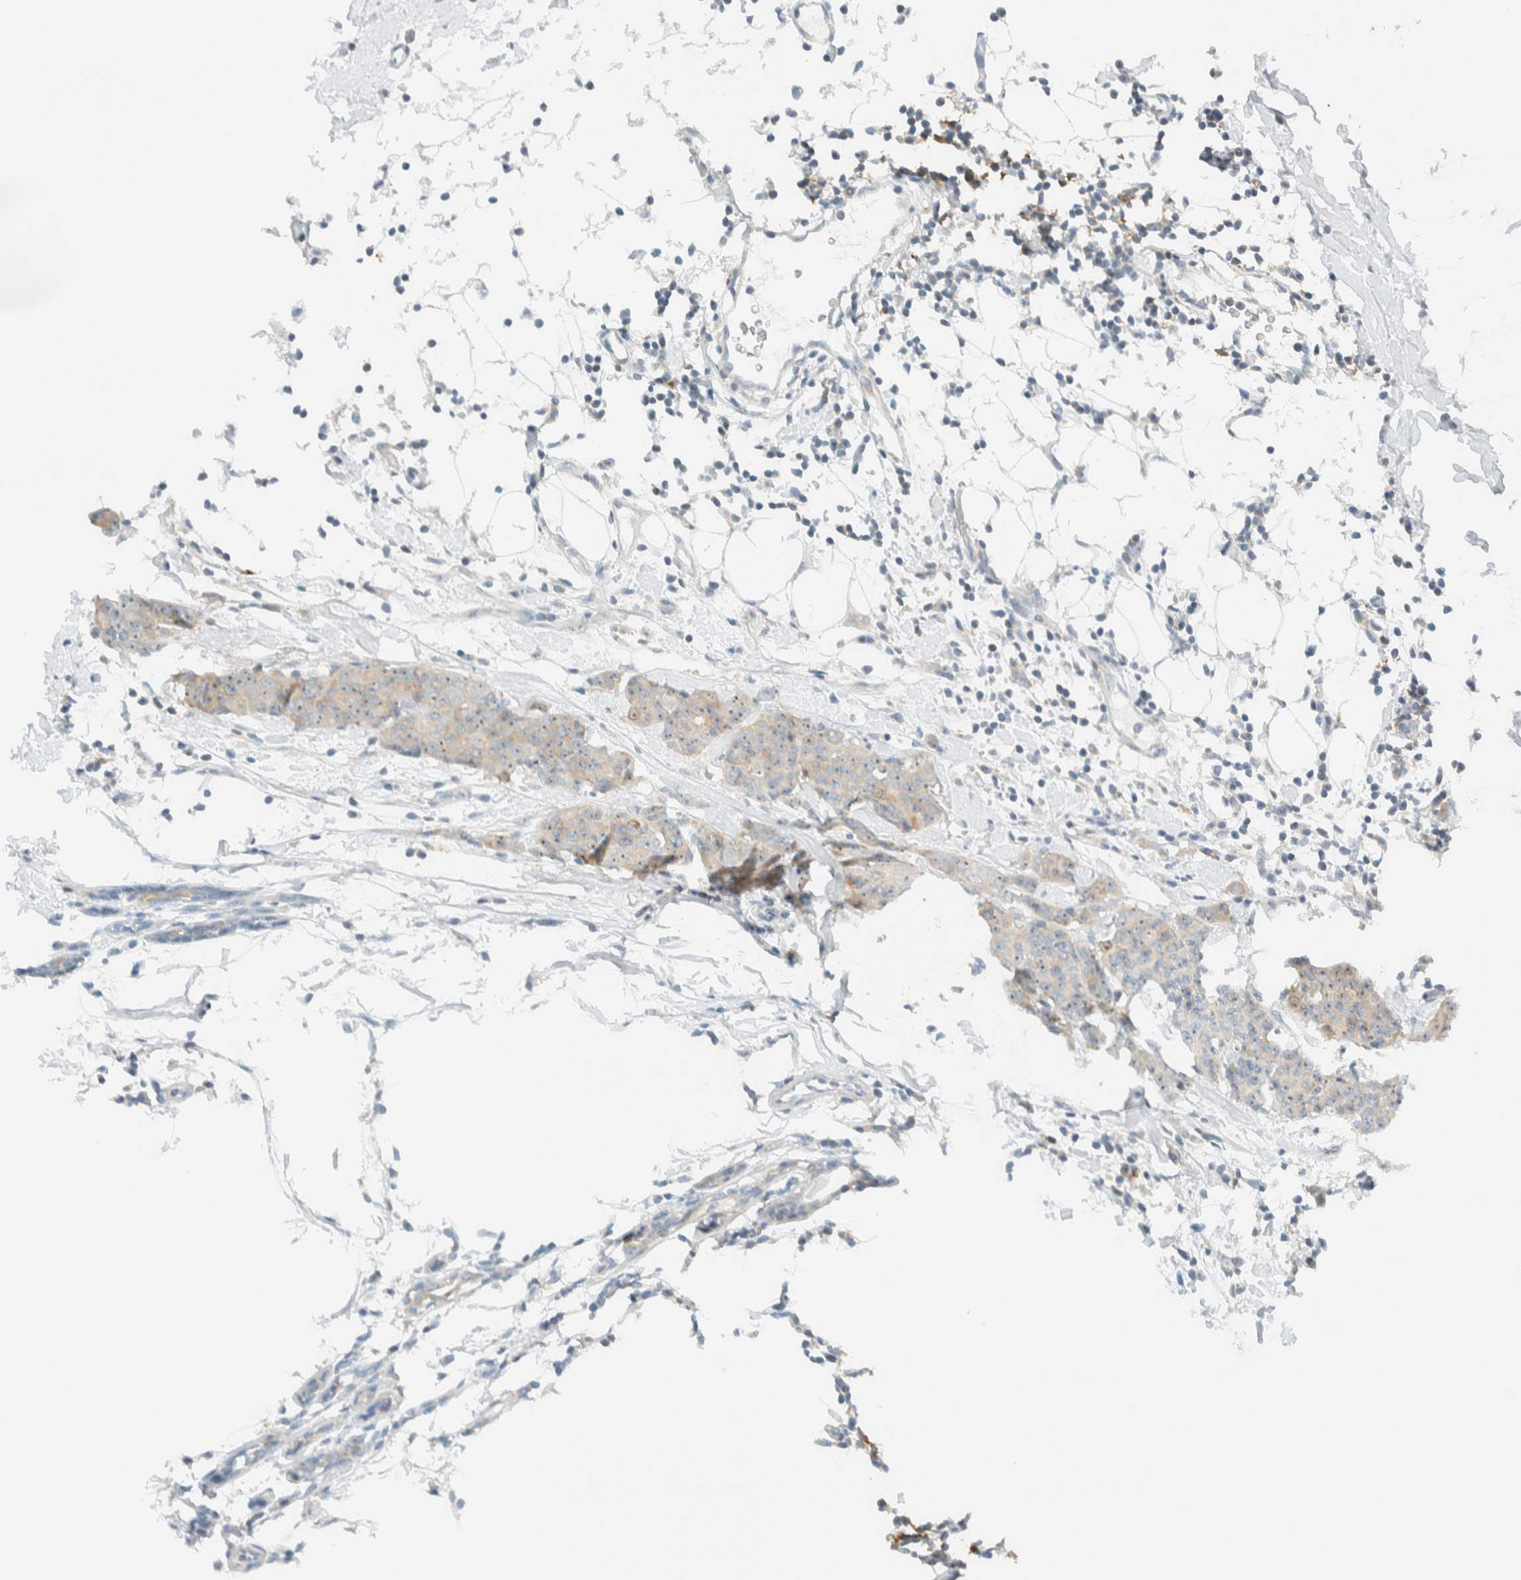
{"staining": {"intensity": "moderate", "quantity": "25%-75%", "location": "nuclear"}, "tissue": "breast cancer", "cell_type": "Tumor cells", "image_type": "cancer", "snomed": [{"axis": "morphology", "description": "Normal tissue, NOS"}, {"axis": "morphology", "description": "Duct carcinoma"}, {"axis": "topography", "description": "Breast"}], "caption": "Human breast cancer stained for a protein (brown) shows moderate nuclear positive staining in approximately 25%-75% of tumor cells.", "gene": "NDE1", "patient": {"sex": "female", "age": 40}}